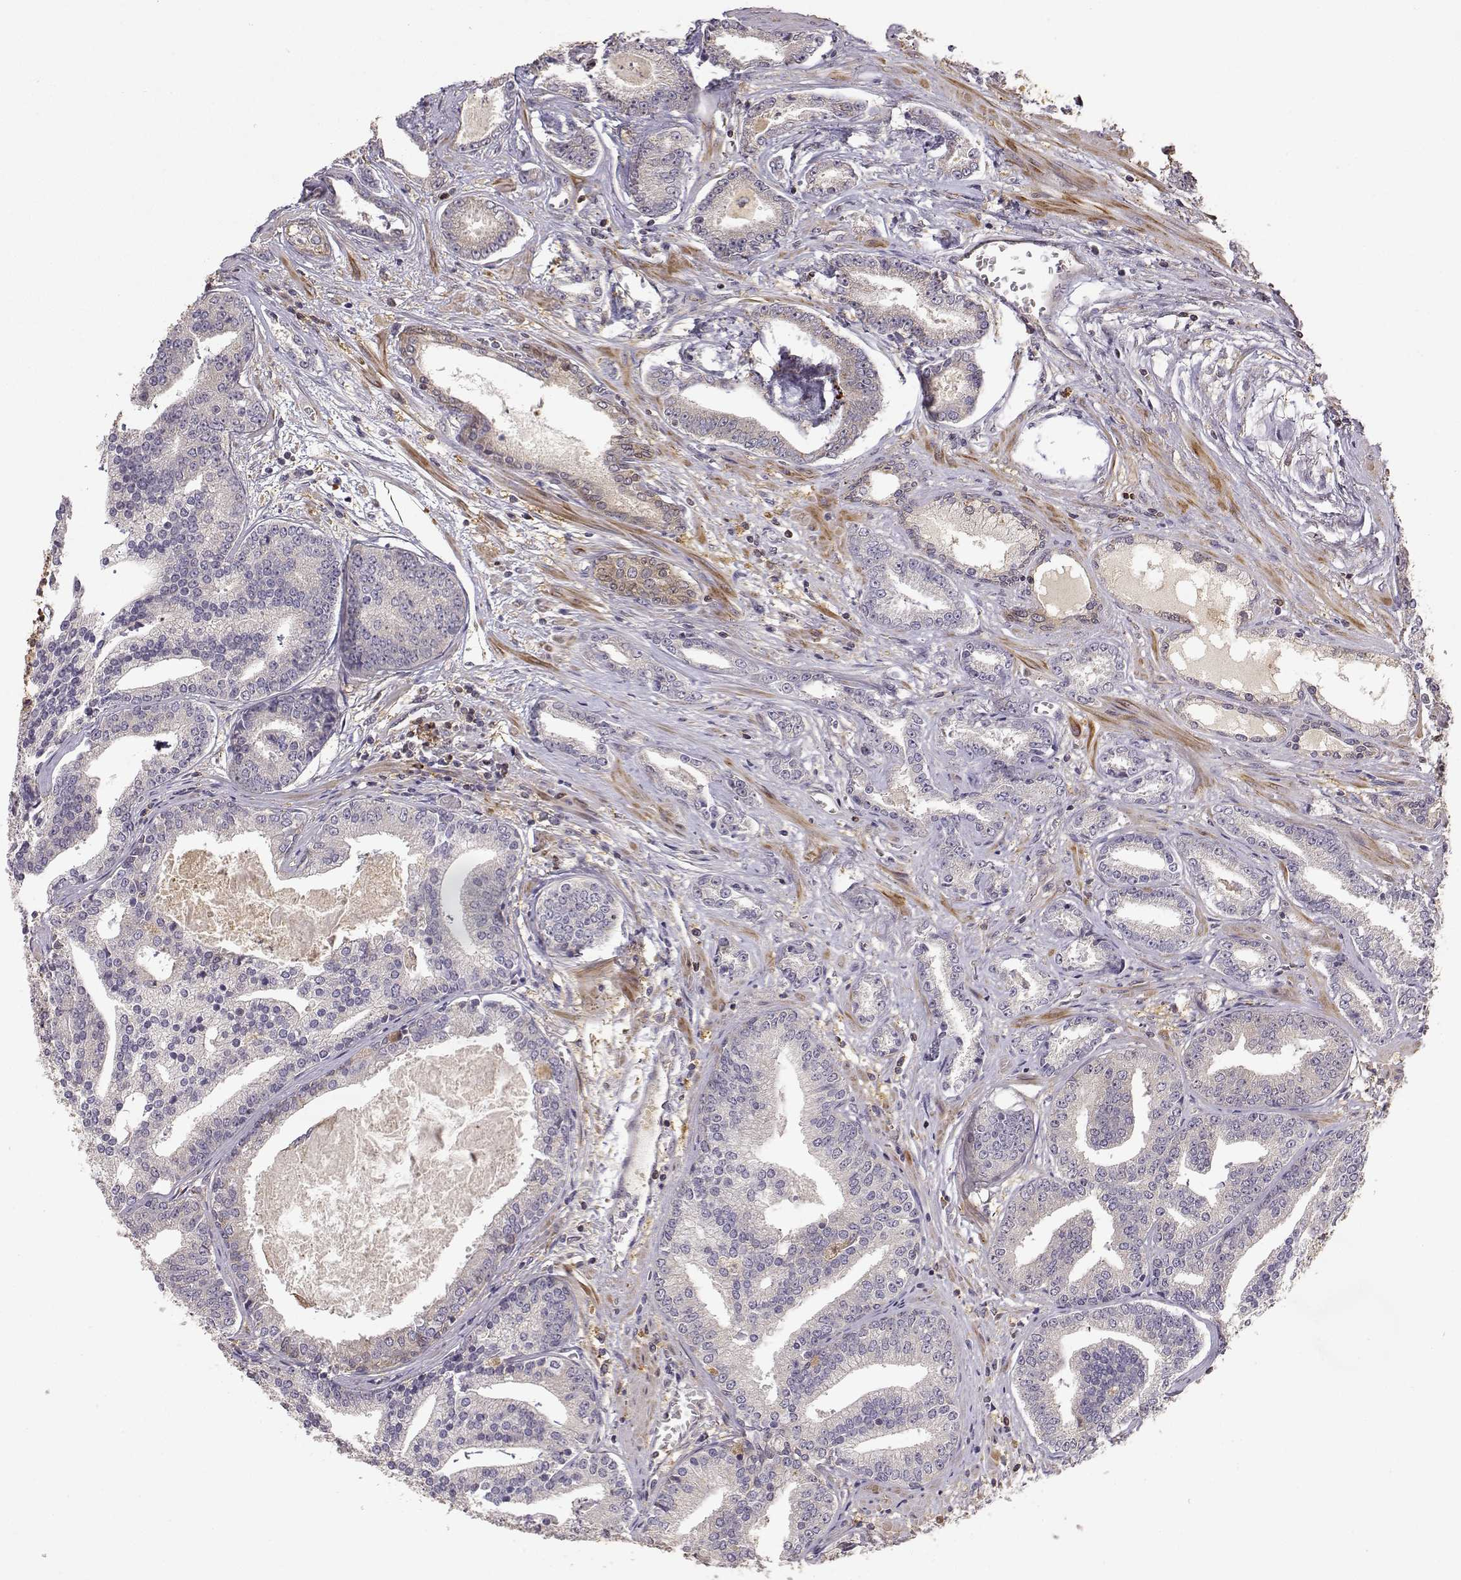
{"staining": {"intensity": "negative", "quantity": "none", "location": "none"}, "tissue": "prostate cancer", "cell_type": "Tumor cells", "image_type": "cancer", "snomed": [{"axis": "morphology", "description": "Adenocarcinoma, NOS"}, {"axis": "topography", "description": "Prostate"}], "caption": "High power microscopy micrograph of an IHC photomicrograph of adenocarcinoma (prostate), revealing no significant expression in tumor cells. Brightfield microscopy of IHC stained with DAB (3,3'-diaminobenzidine) (brown) and hematoxylin (blue), captured at high magnification.", "gene": "CRIM1", "patient": {"sex": "male", "age": 64}}